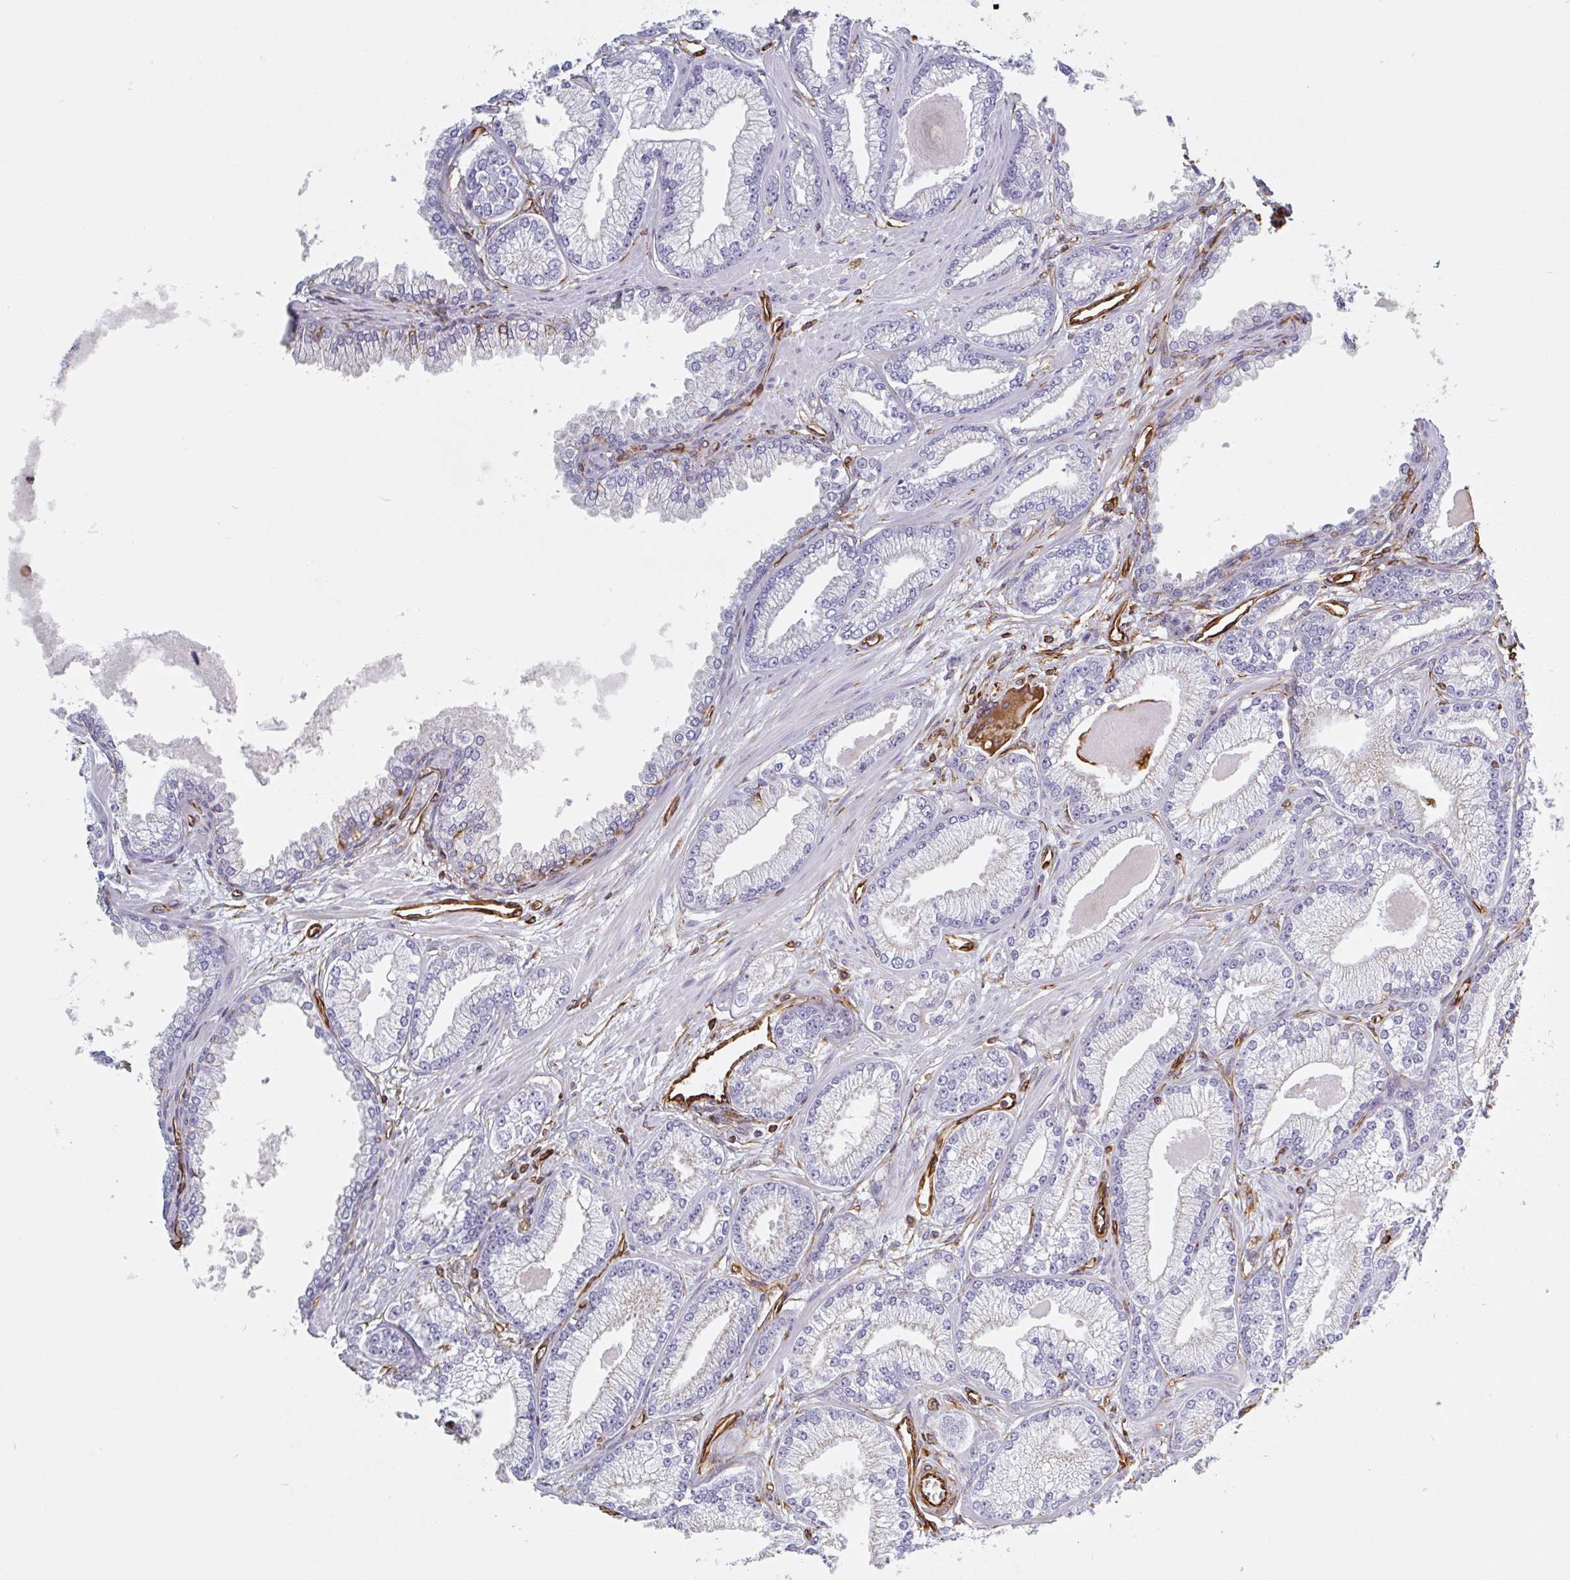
{"staining": {"intensity": "negative", "quantity": "none", "location": "none"}, "tissue": "prostate cancer", "cell_type": "Tumor cells", "image_type": "cancer", "snomed": [{"axis": "morphology", "description": "Adenocarcinoma, Low grade"}, {"axis": "topography", "description": "Prostate"}], "caption": "Micrograph shows no protein staining in tumor cells of prostate cancer (low-grade adenocarcinoma) tissue. (DAB IHC visualized using brightfield microscopy, high magnification).", "gene": "PPFIA1", "patient": {"sex": "male", "age": 64}}